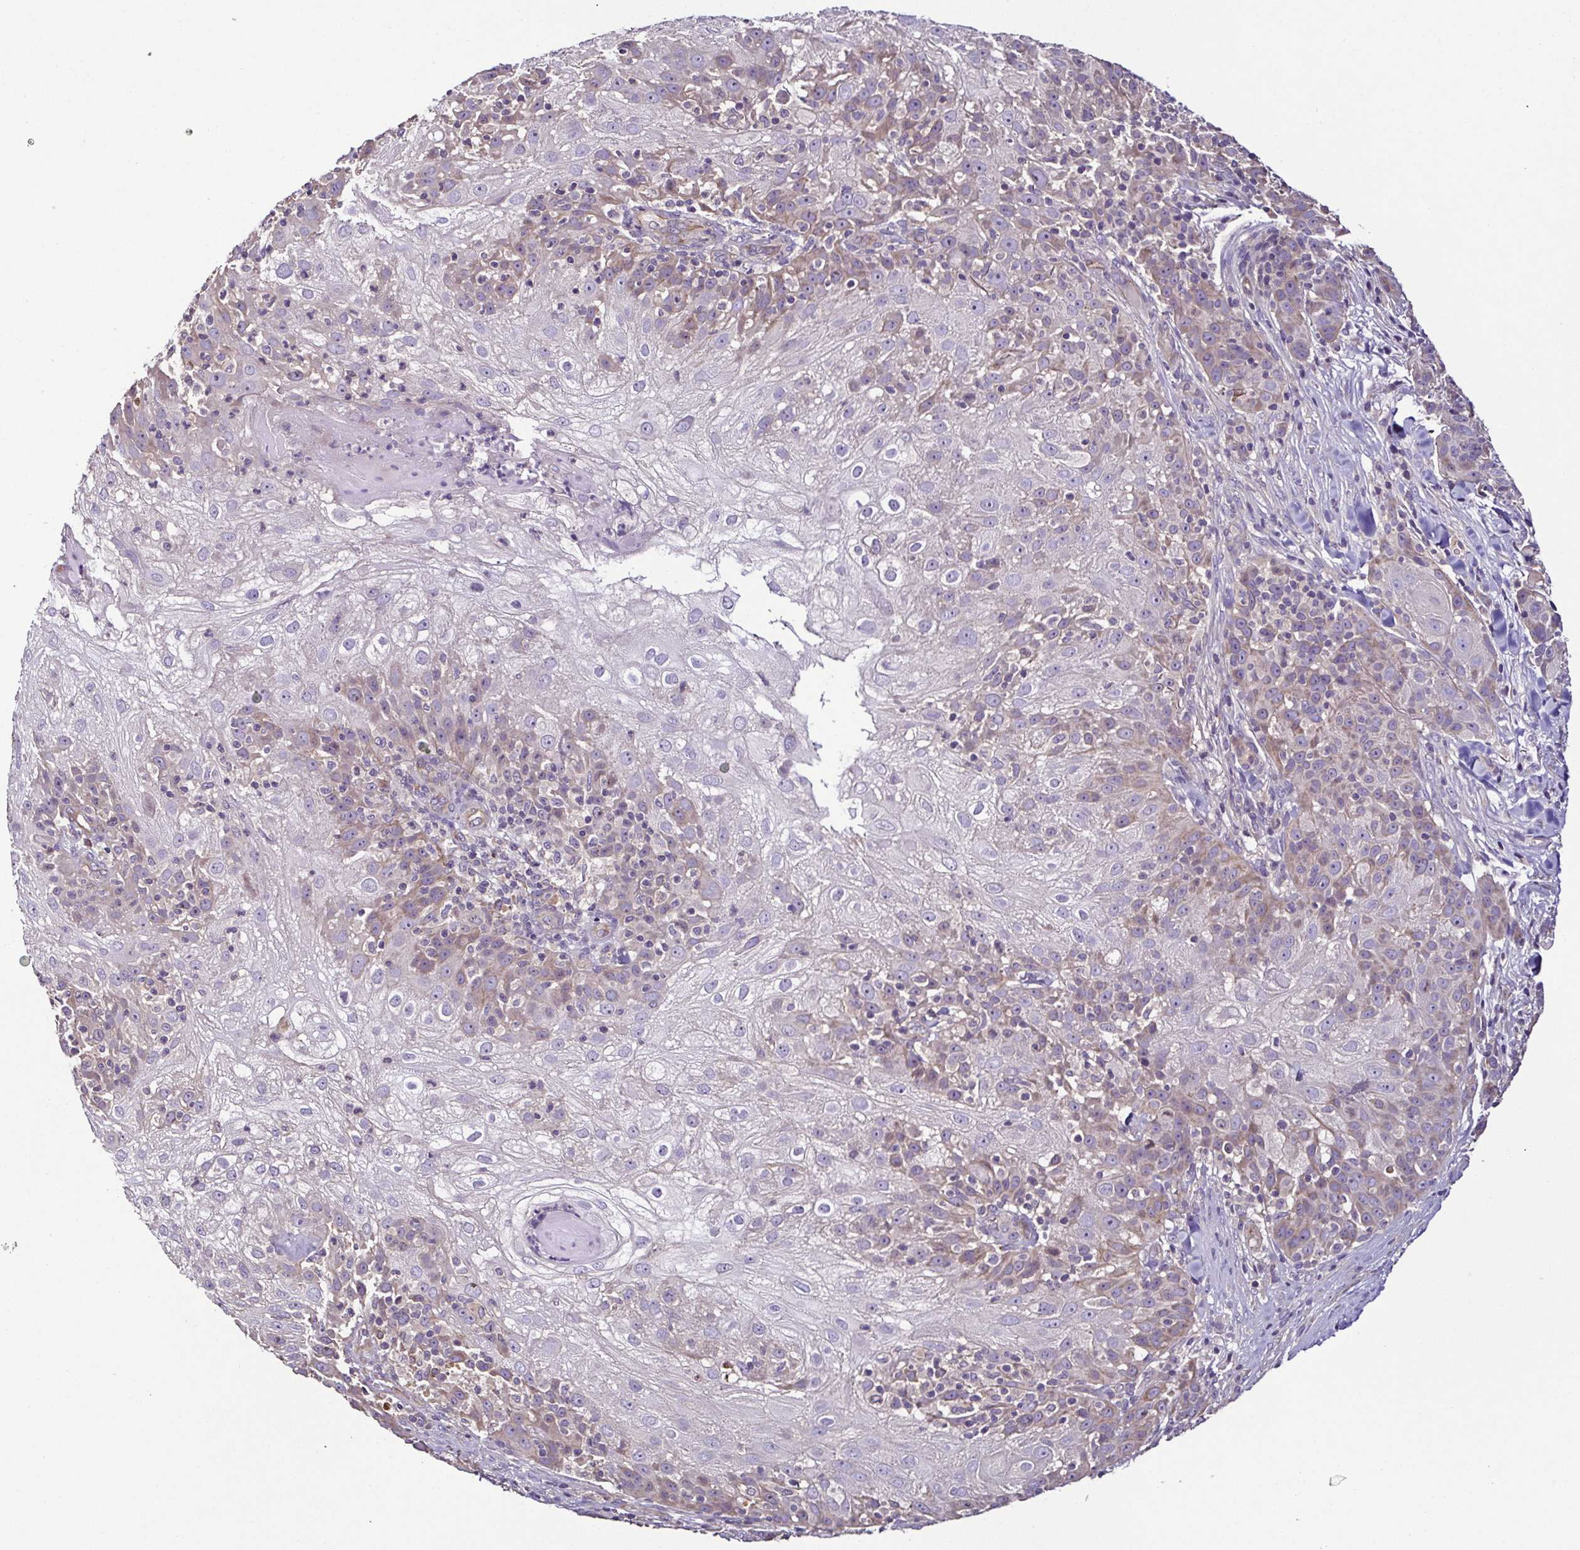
{"staining": {"intensity": "weak", "quantity": "<25%", "location": "cytoplasmic/membranous"}, "tissue": "skin cancer", "cell_type": "Tumor cells", "image_type": "cancer", "snomed": [{"axis": "morphology", "description": "Normal tissue, NOS"}, {"axis": "morphology", "description": "Squamous cell carcinoma, NOS"}, {"axis": "topography", "description": "Skin"}], "caption": "DAB immunohistochemical staining of human skin cancer exhibits no significant expression in tumor cells.", "gene": "LMOD2", "patient": {"sex": "female", "age": 83}}